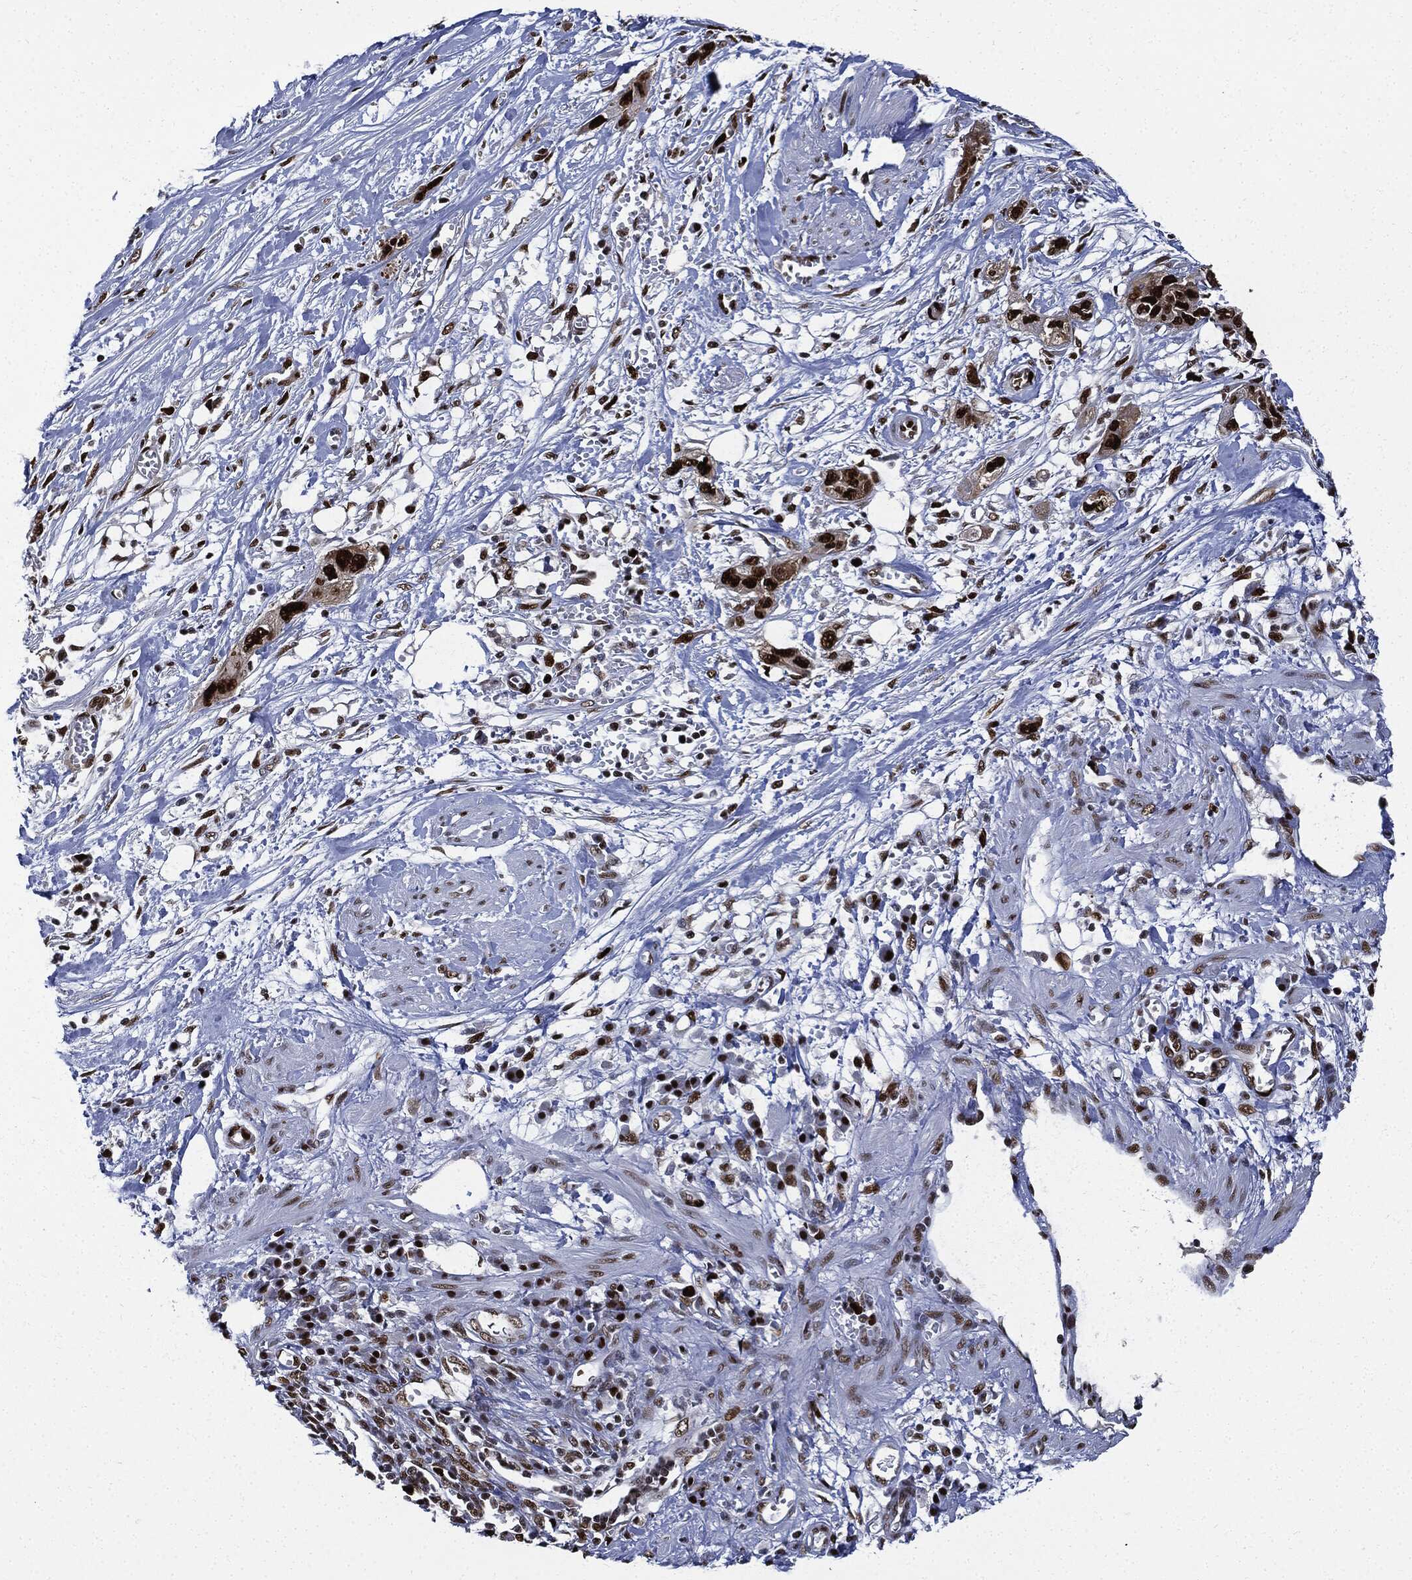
{"staining": {"intensity": "strong", "quantity": ">75%", "location": "nuclear"}, "tissue": "pancreatic cancer", "cell_type": "Tumor cells", "image_type": "cancer", "snomed": [{"axis": "morphology", "description": "Adenocarcinoma, NOS"}, {"axis": "topography", "description": "Pancreas"}], "caption": "Pancreatic cancer tissue displays strong nuclear staining in approximately >75% of tumor cells, visualized by immunohistochemistry.", "gene": "PCNA", "patient": {"sex": "male", "age": 72}}